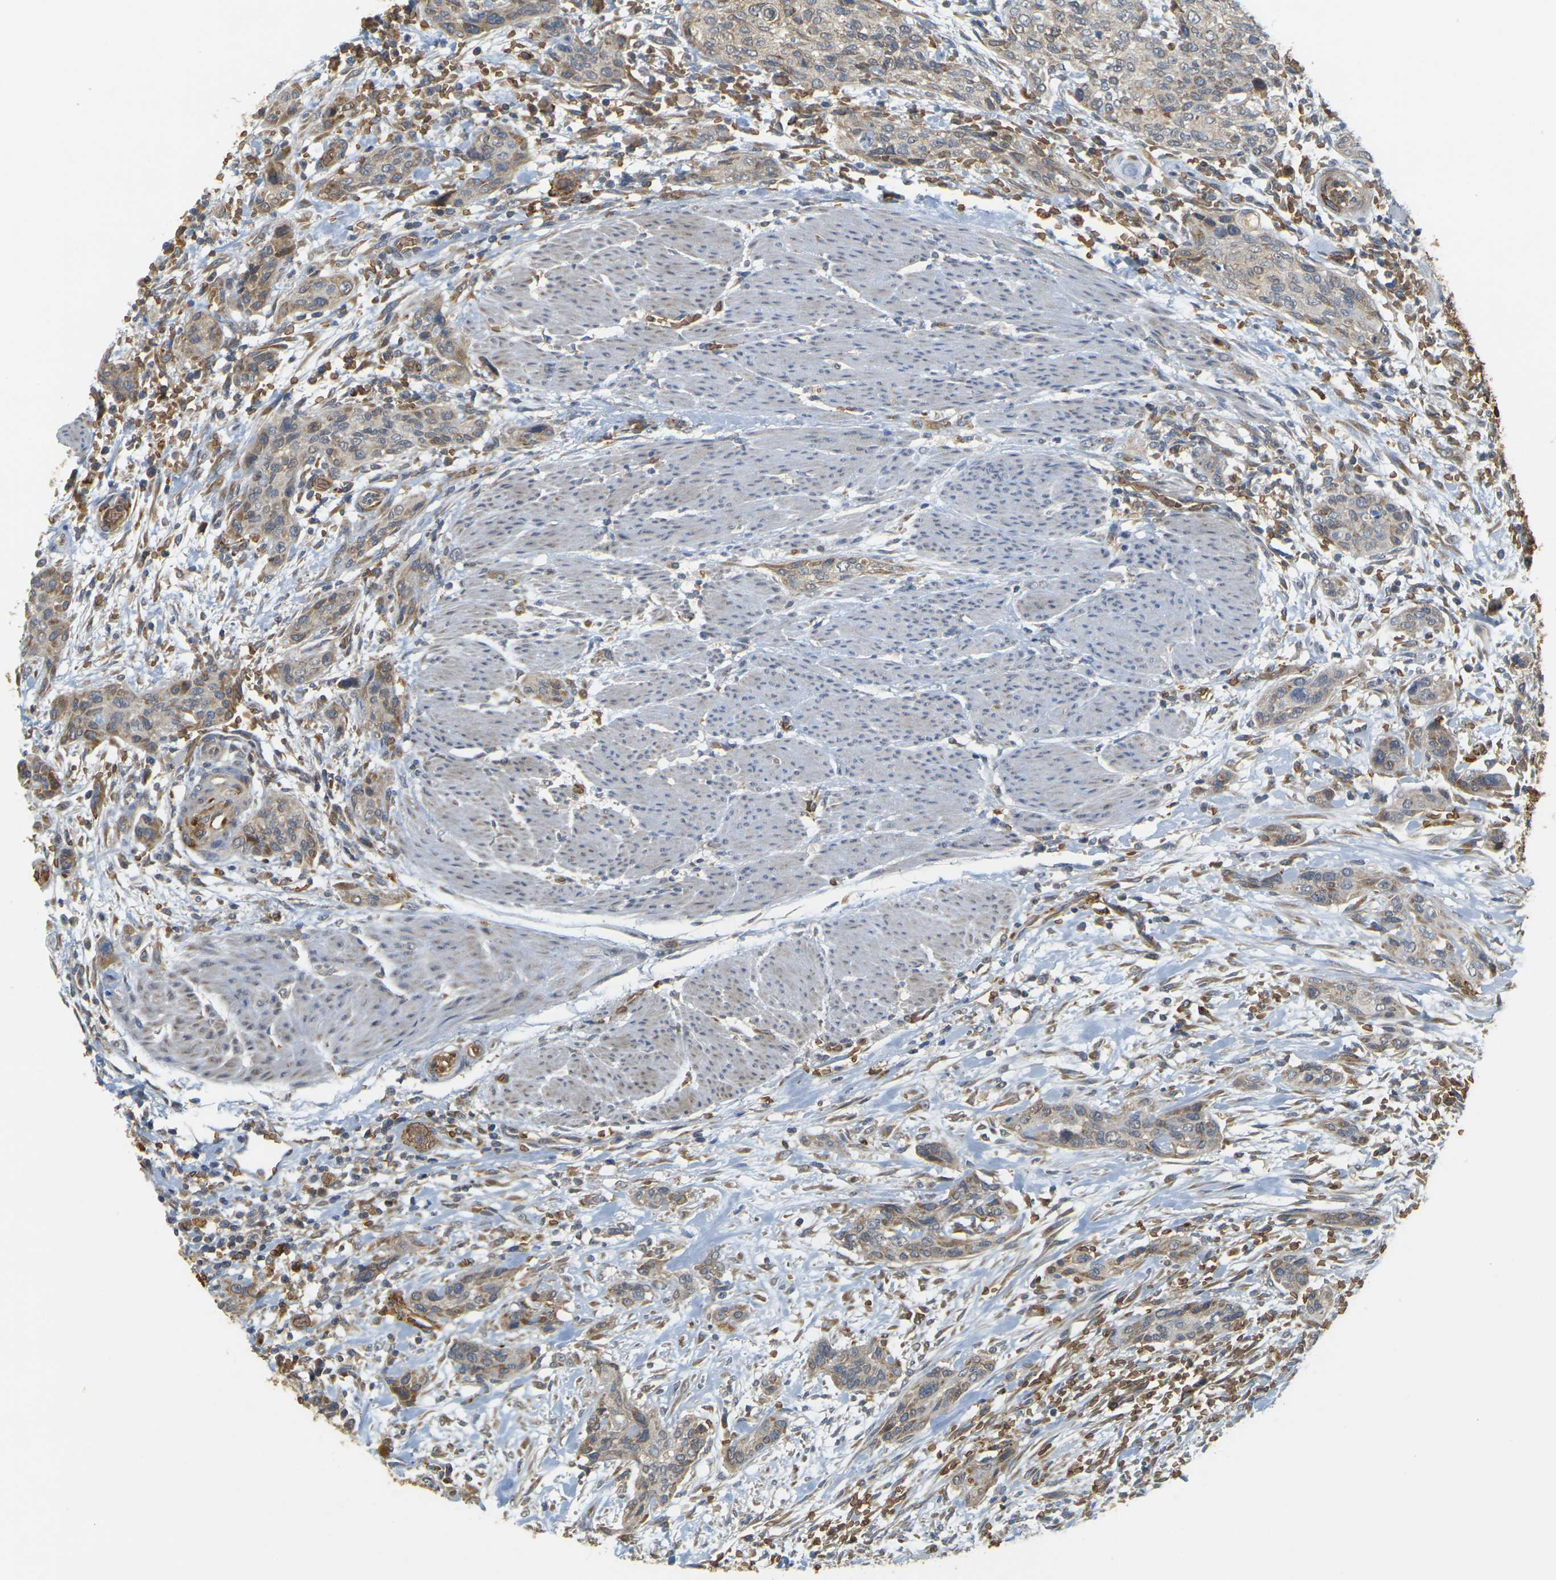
{"staining": {"intensity": "weak", "quantity": "<25%", "location": "cytoplasmic/membranous"}, "tissue": "urothelial cancer", "cell_type": "Tumor cells", "image_type": "cancer", "snomed": [{"axis": "morphology", "description": "Urothelial carcinoma, High grade"}, {"axis": "topography", "description": "Urinary bladder"}], "caption": "Urothelial cancer stained for a protein using immunohistochemistry exhibits no expression tumor cells.", "gene": "MEGF9", "patient": {"sex": "male", "age": 35}}